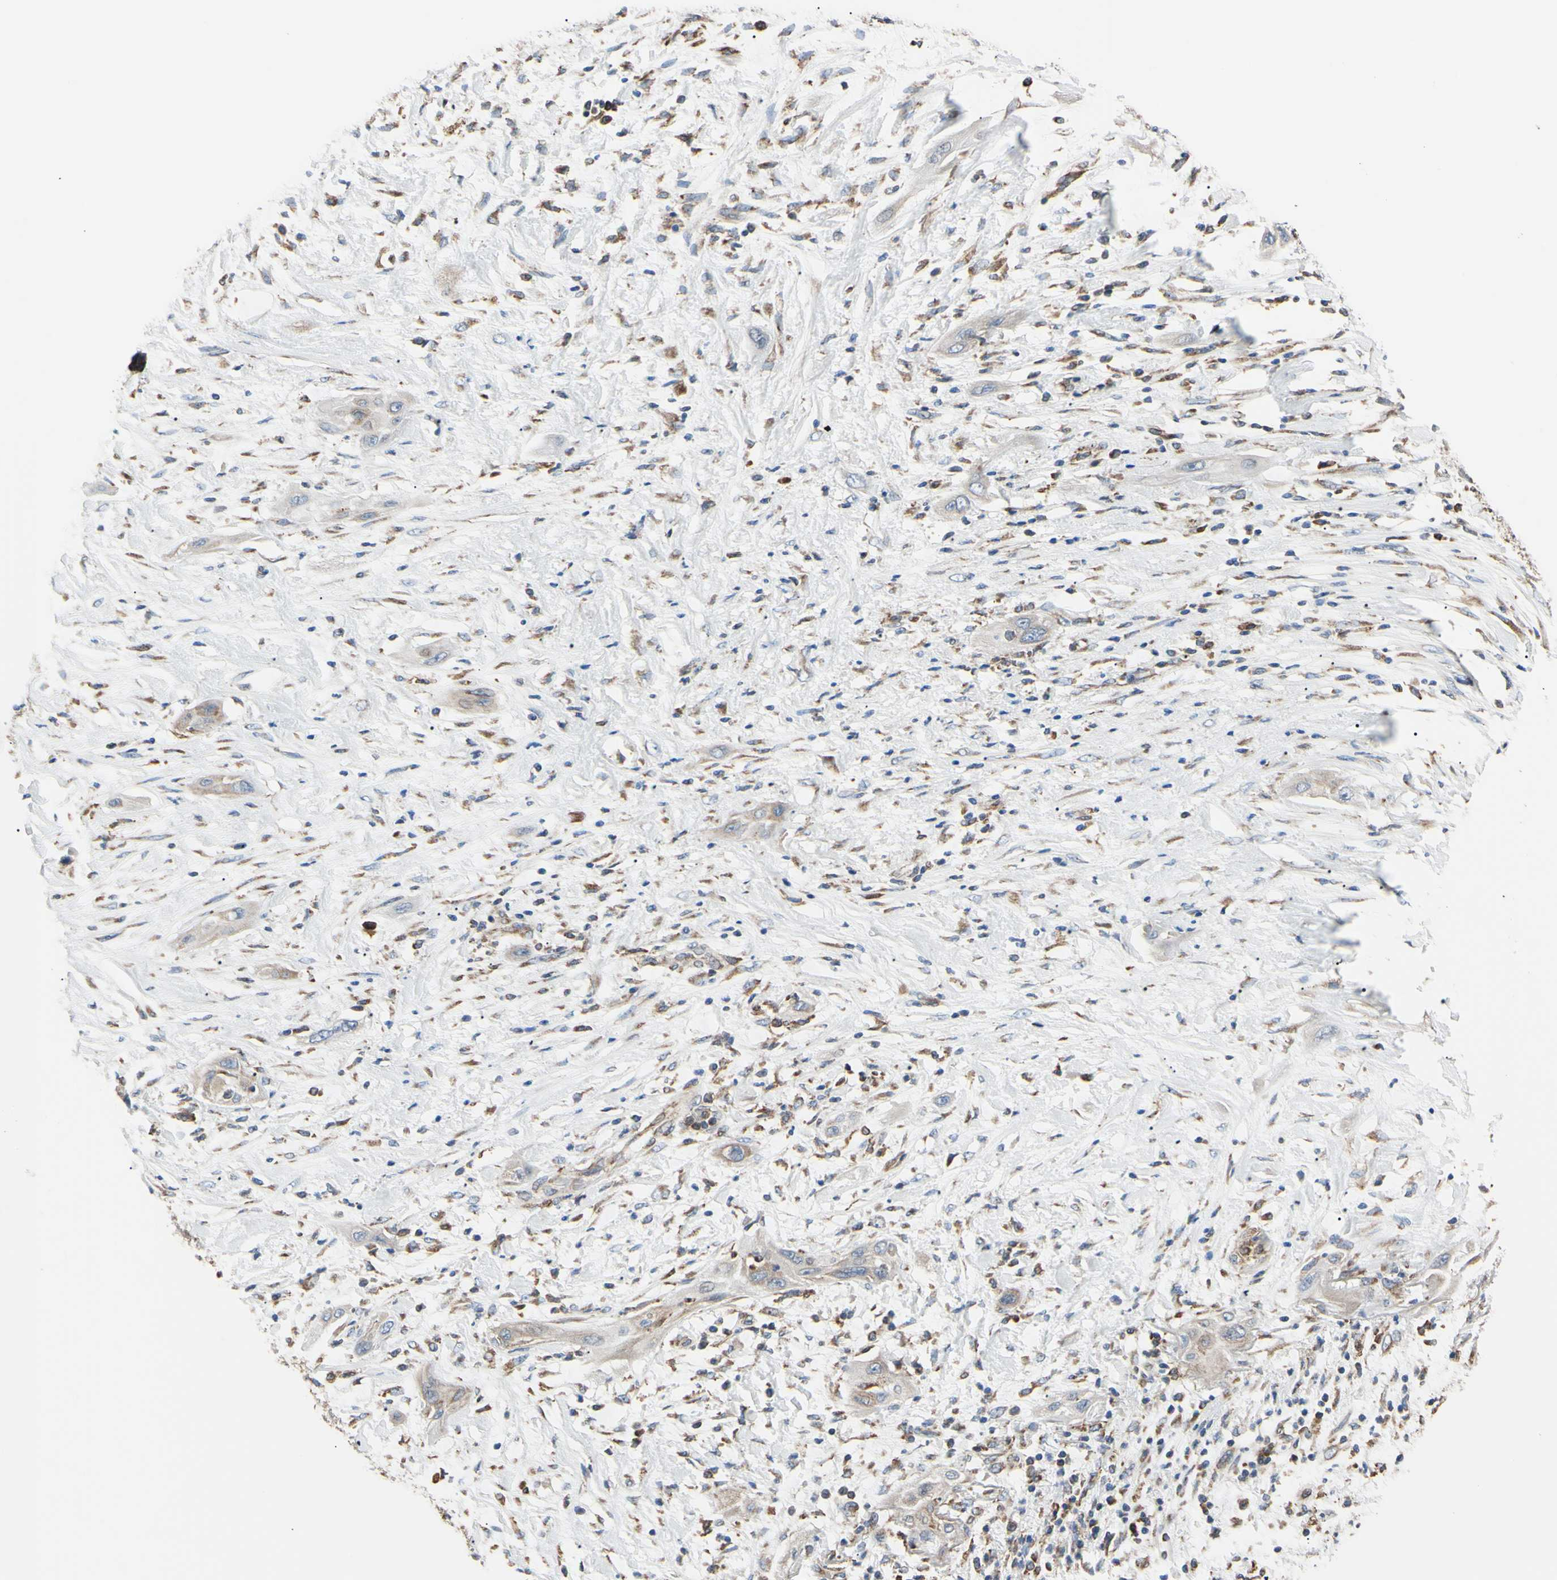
{"staining": {"intensity": "weak", "quantity": "25%-75%", "location": "cytoplasmic/membranous"}, "tissue": "lung cancer", "cell_type": "Tumor cells", "image_type": "cancer", "snomed": [{"axis": "morphology", "description": "Squamous cell carcinoma, NOS"}, {"axis": "topography", "description": "Lung"}], "caption": "A brown stain highlights weak cytoplasmic/membranous positivity of a protein in lung squamous cell carcinoma tumor cells.", "gene": "BMF", "patient": {"sex": "female", "age": 47}}